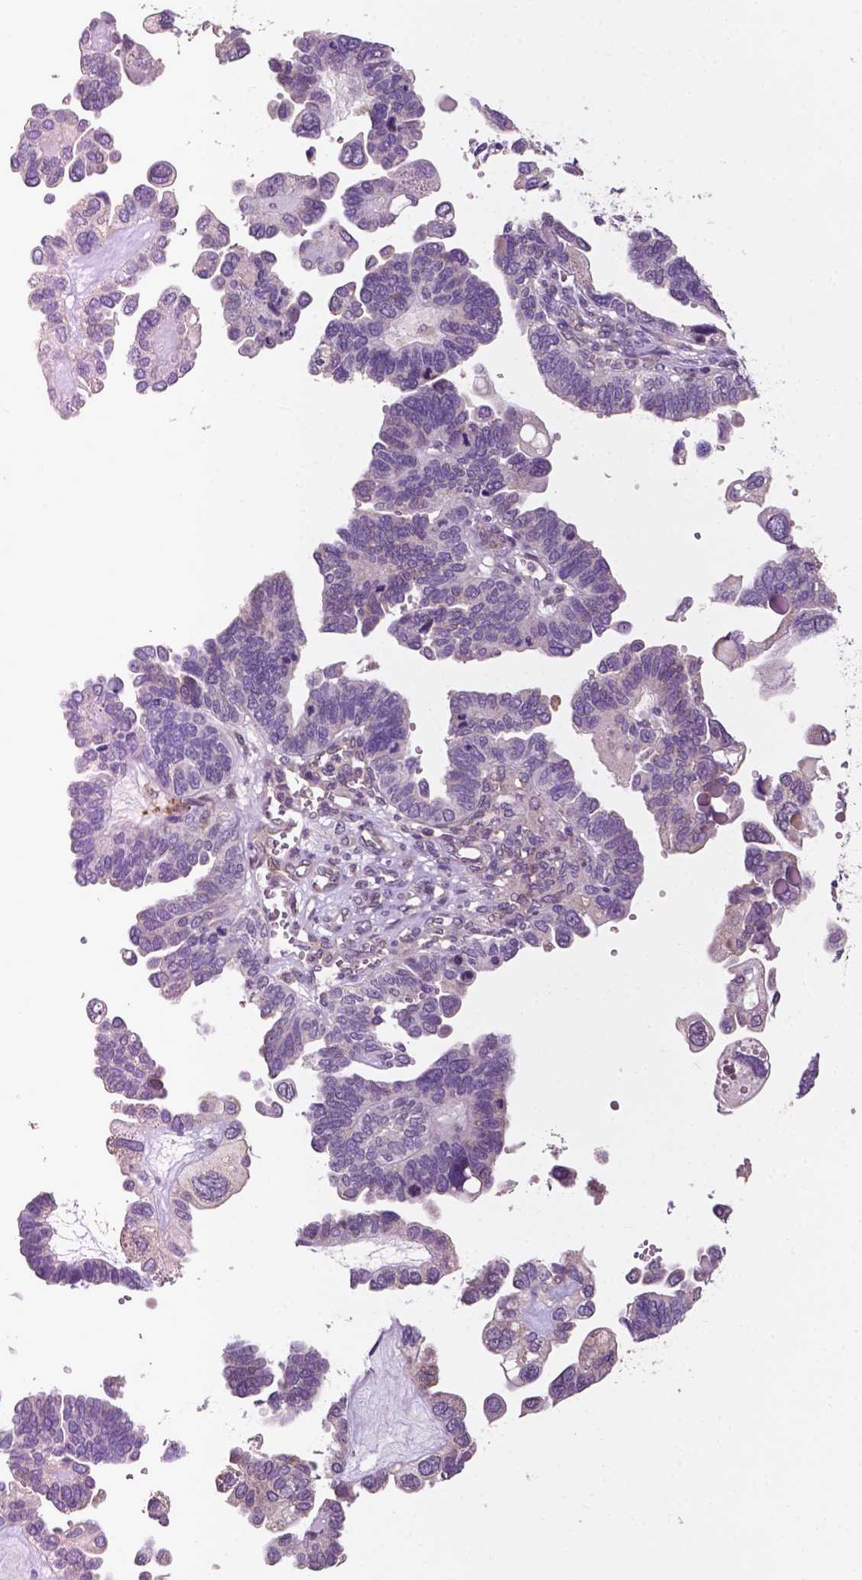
{"staining": {"intensity": "negative", "quantity": "none", "location": "none"}, "tissue": "ovarian cancer", "cell_type": "Tumor cells", "image_type": "cancer", "snomed": [{"axis": "morphology", "description": "Cystadenocarcinoma, serous, NOS"}, {"axis": "topography", "description": "Ovary"}], "caption": "DAB (3,3'-diaminobenzidine) immunohistochemical staining of human serous cystadenocarcinoma (ovarian) reveals no significant expression in tumor cells.", "gene": "EBAG9", "patient": {"sex": "female", "age": 51}}